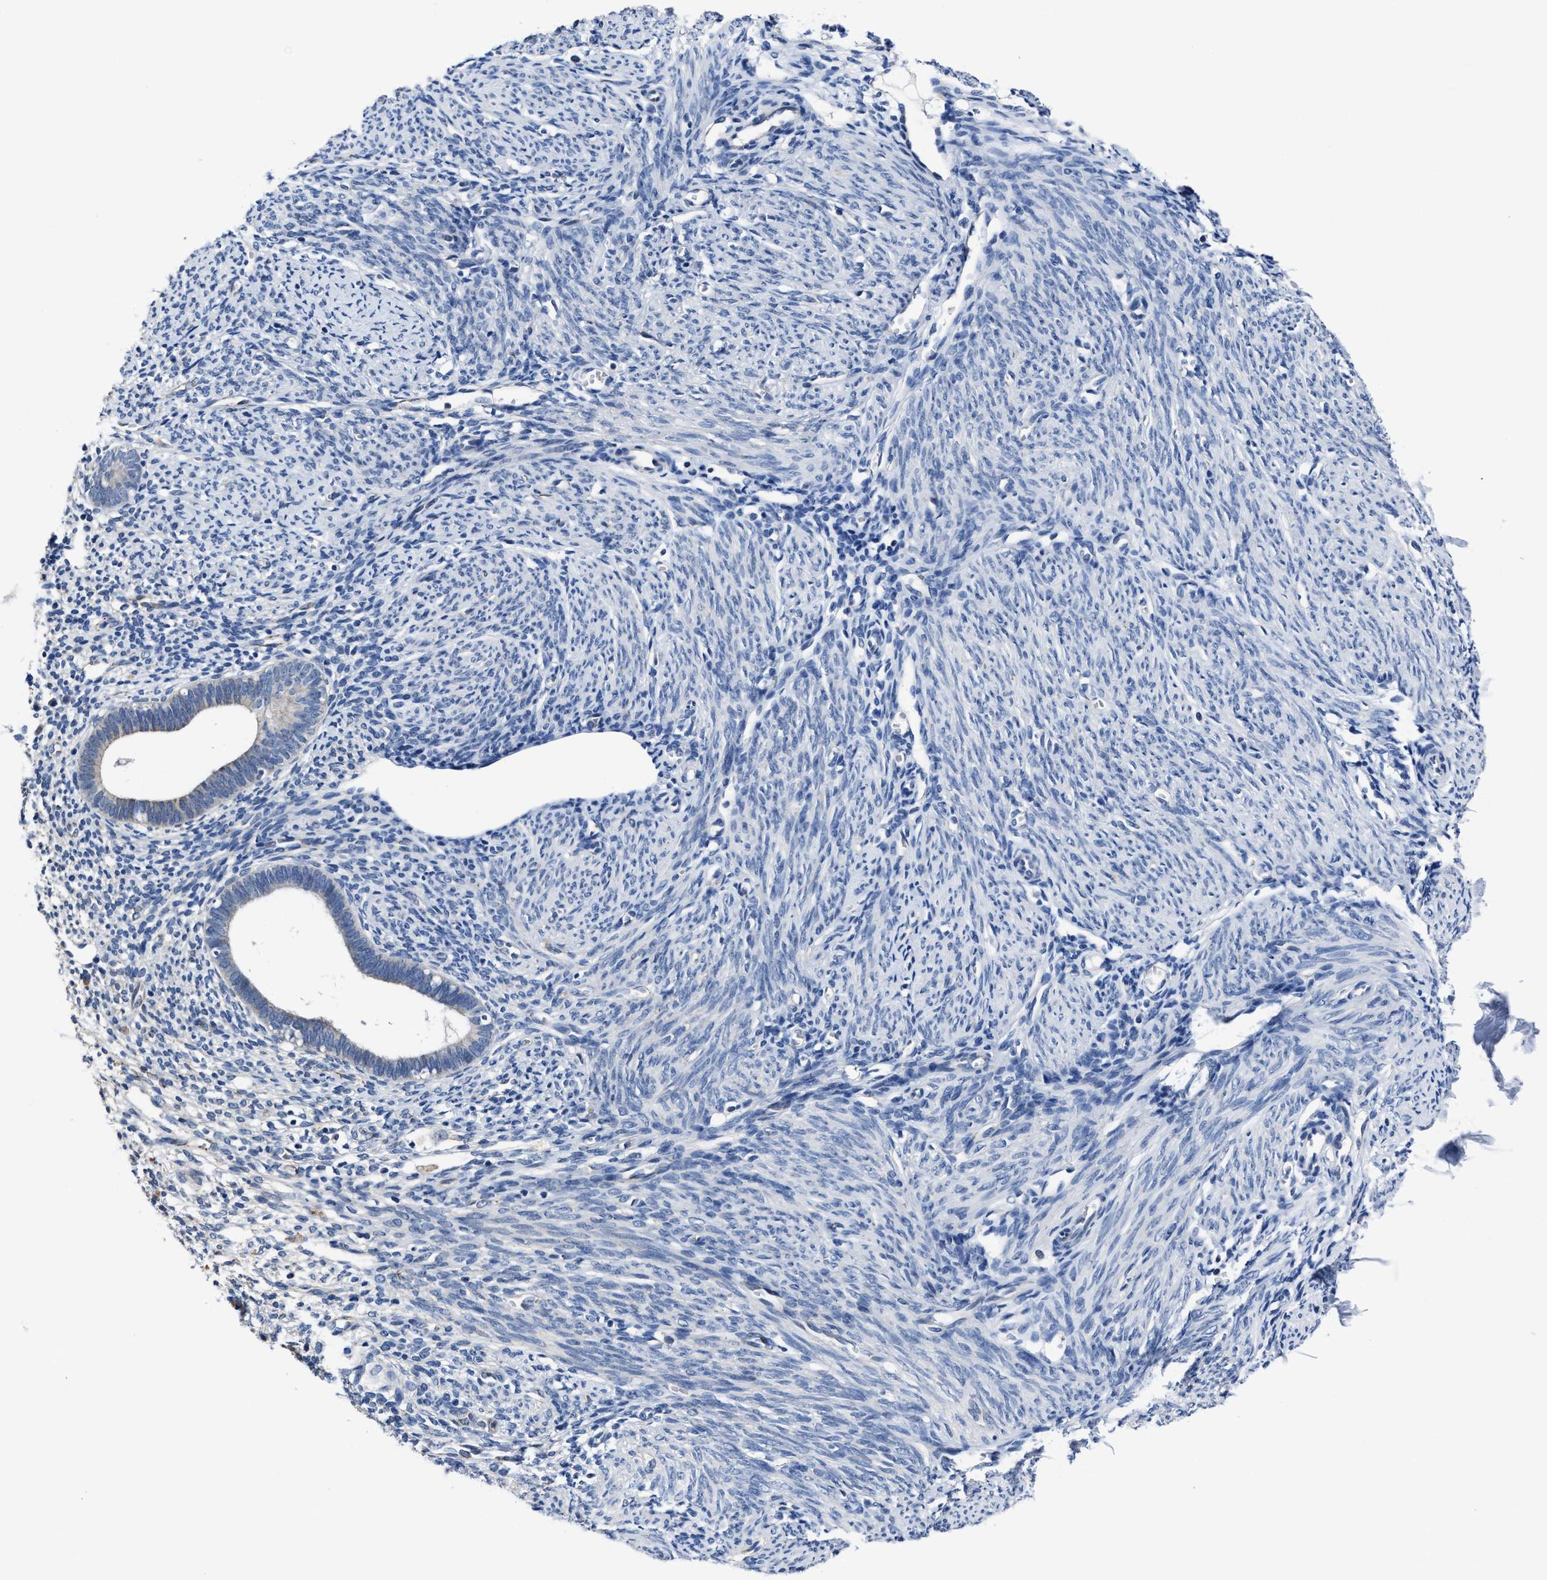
{"staining": {"intensity": "negative", "quantity": "none", "location": "none"}, "tissue": "endometrium", "cell_type": "Cells in endometrial stroma", "image_type": "normal", "snomed": [{"axis": "morphology", "description": "Normal tissue, NOS"}, {"axis": "morphology", "description": "Adenocarcinoma, NOS"}, {"axis": "topography", "description": "Endometrium"}], "caption": "The histopathology image exhibits no staining of cells in endometrial stroma in normal endometrium. Nuclei are stained in blue.", "gene": "GHITM", "patient": {"sex": "female", "age": 57}}